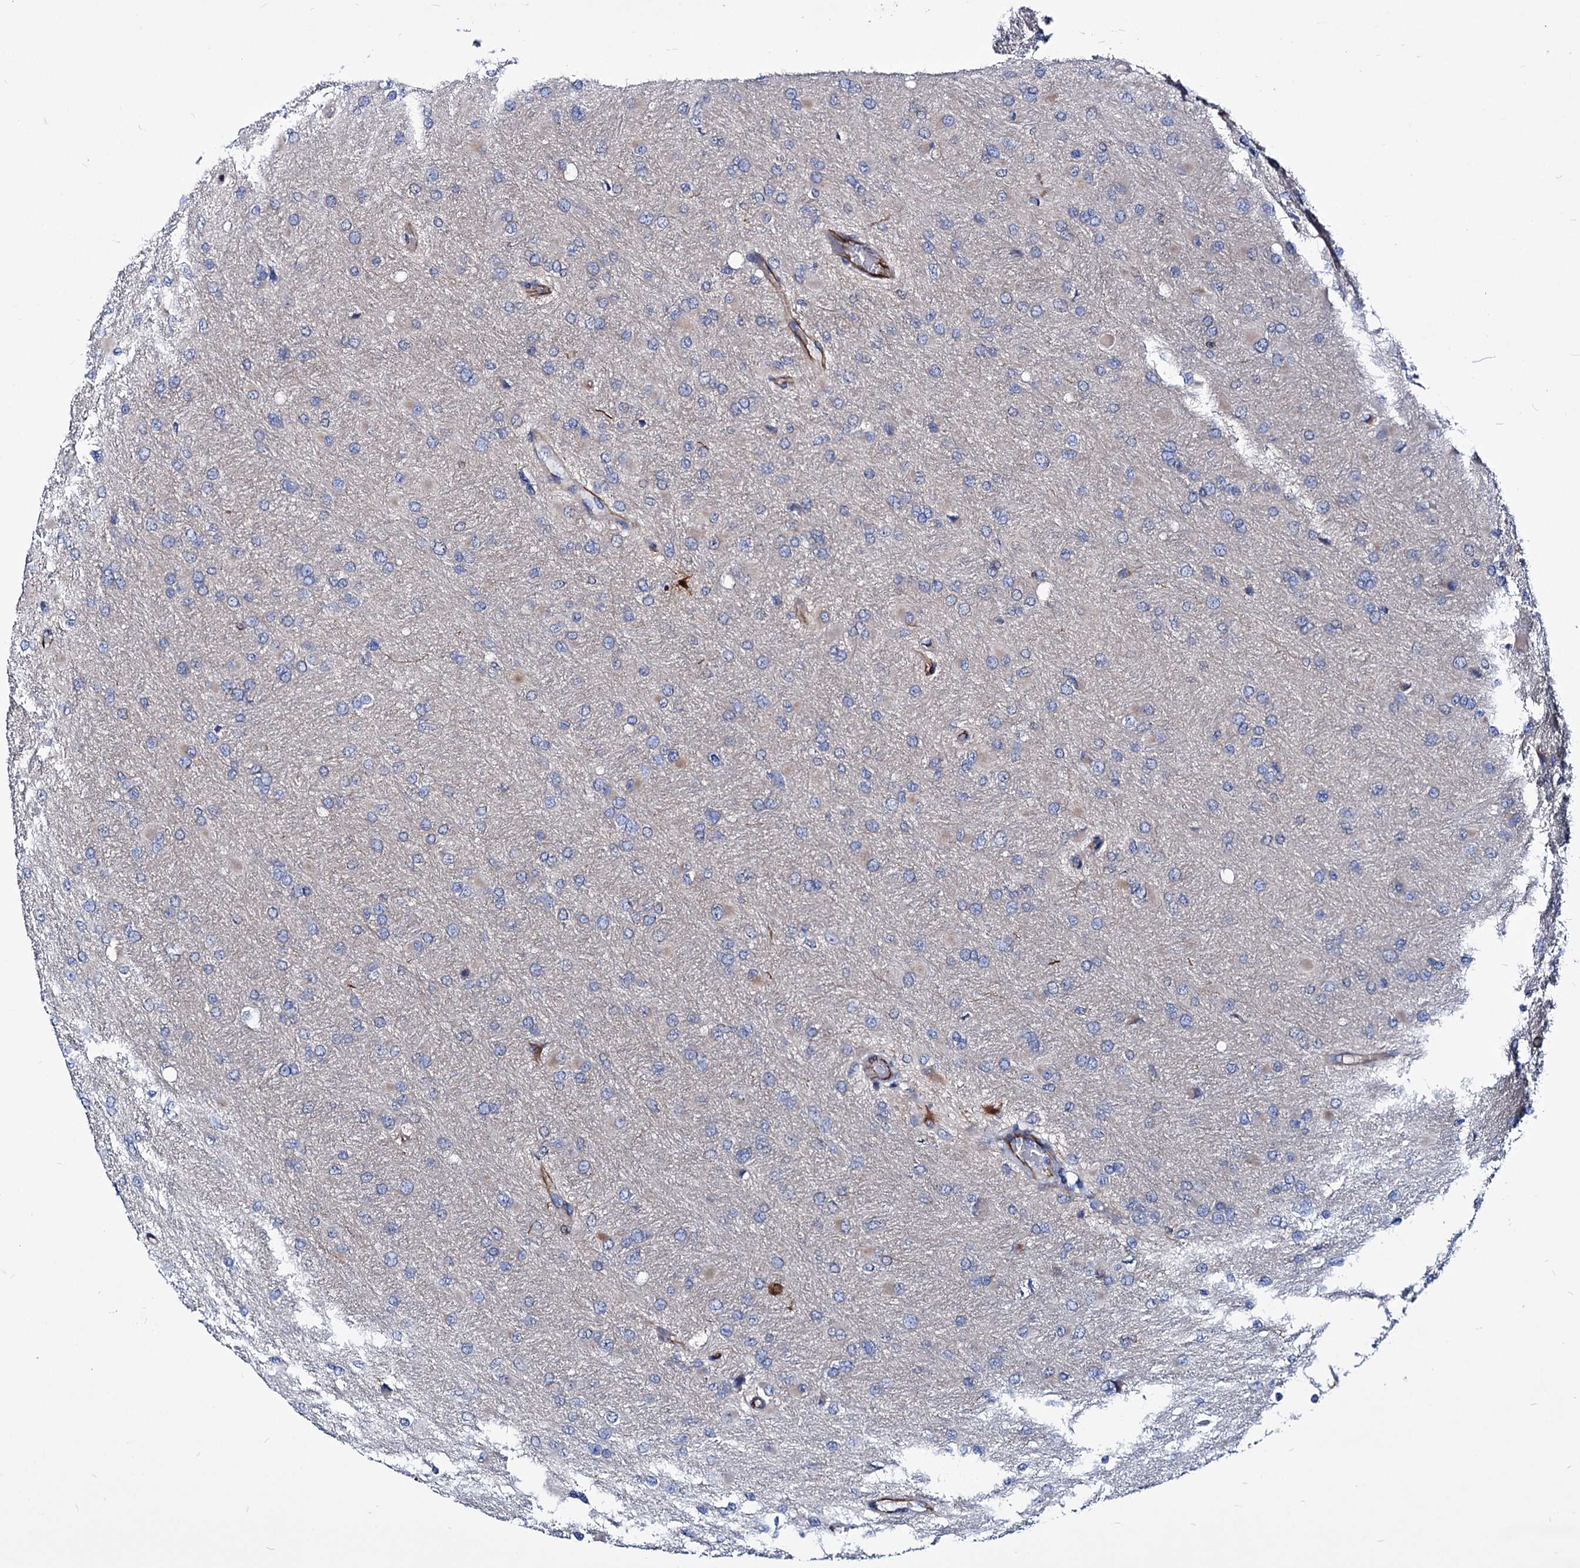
{"staining": {"intensity": "weak", "quantity": "<25%", "location": "cytoplasmic/membranous"}, "tissue": "glioma", "cell_type": "Tumor cells", "image_type": "cancer", "snomed": [{"axis": "morphology", "description": "Glioma, malignant, High grade"}, {"axis": "topography", "description": "Cerebral cortex"}], "caption": "Immunohistochemistry histopathology image of human glioma stained for a protein (brown), which reveals no staining in tumor cells.", "gene": "AXL", "patient": {"sex": "female", "age": 36}}